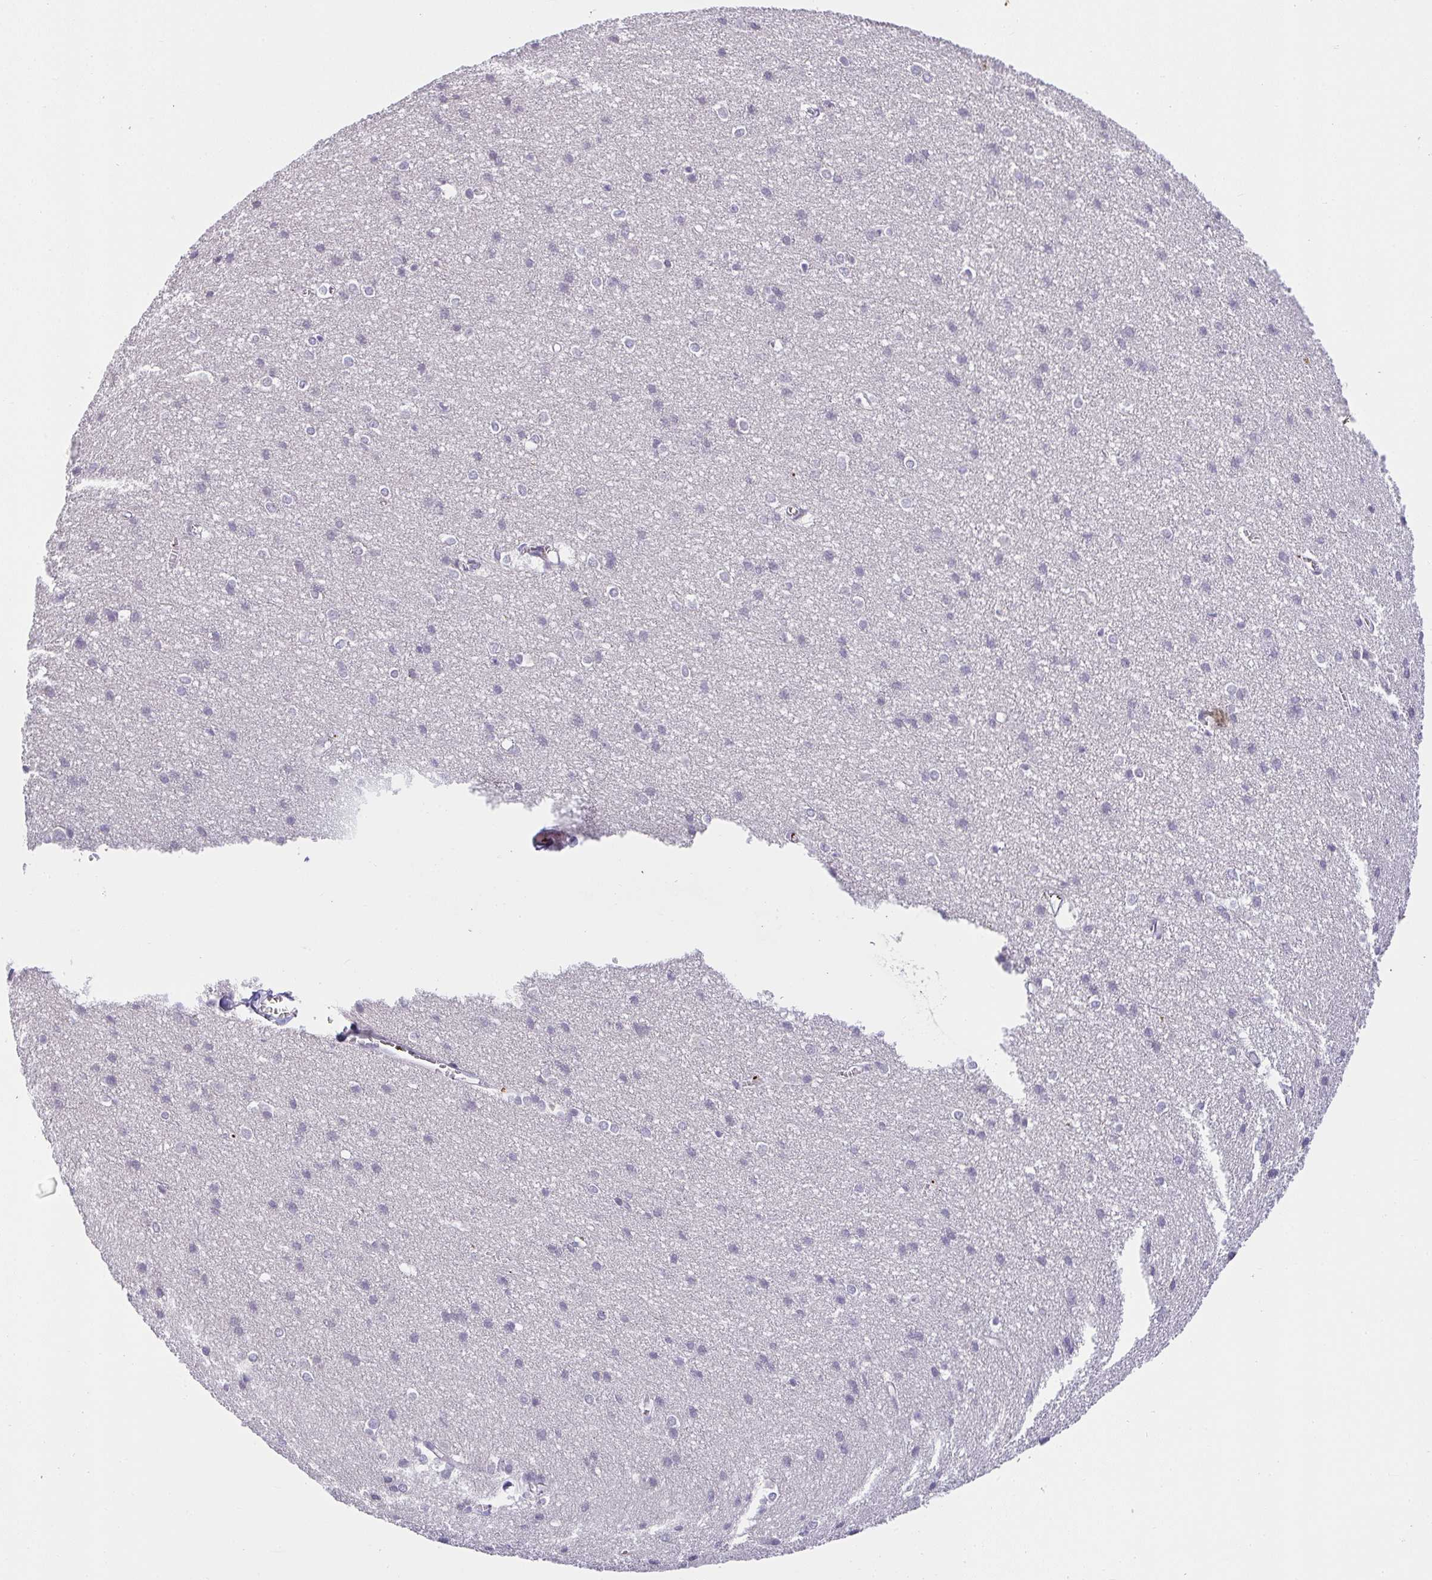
{"staining": {"intensity": "negative", "quantity": "none", "location": "none"}, "tissue": "cerebral cortex", "cell_type": "Endothelial cells", "image_type": "normal", "snomed": [{"axis": "morphology", "description": "Normal tissue, NOS"}, {"axis": "topography", "description": "Cerebral cortex"}], "caption": "Micrograph shows no protein staining in endothelial cells of normal cerebral cortex.", "gene": "CACNA1S", "patient": {"sex": "male", "age": 37}}